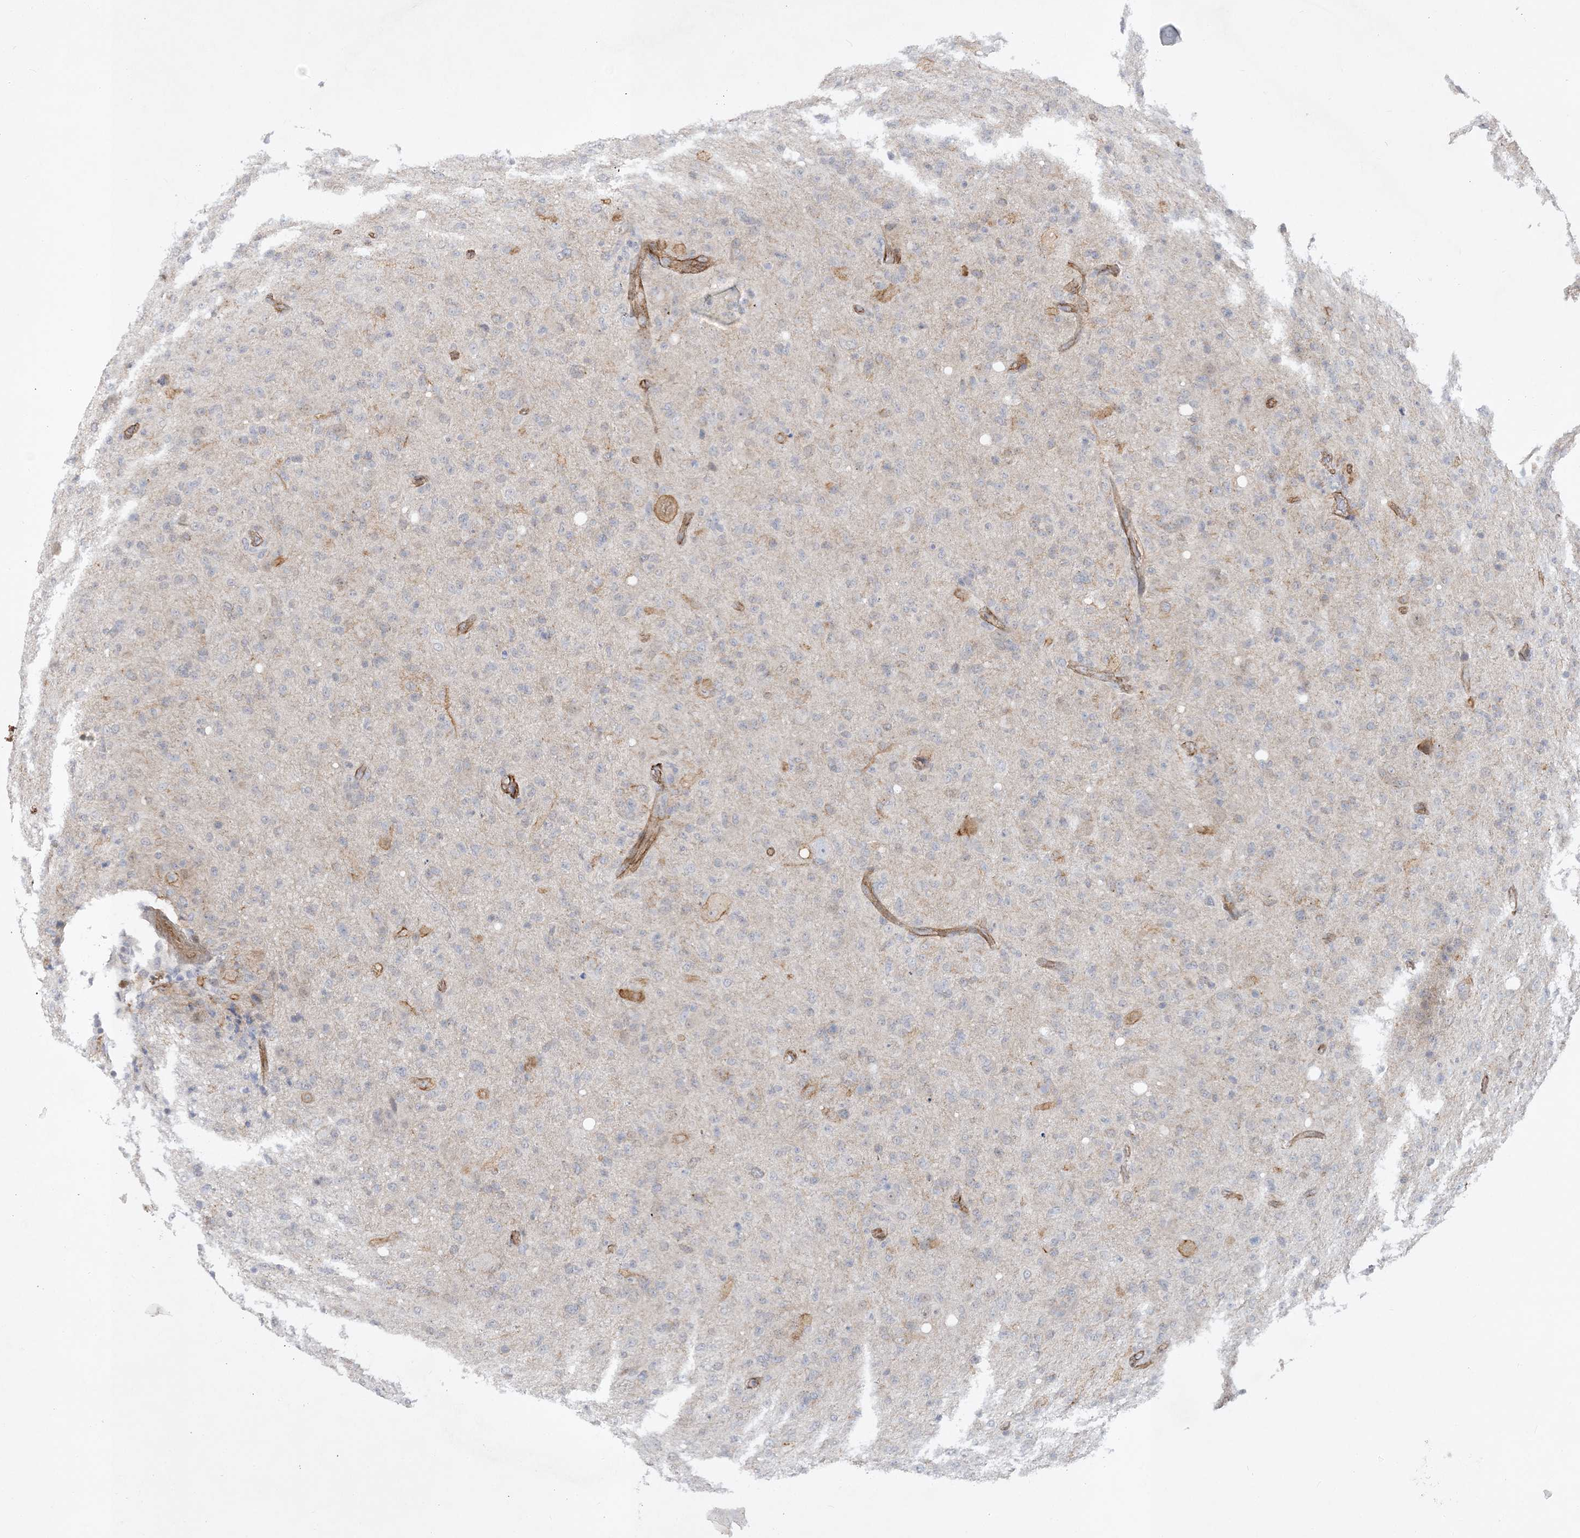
{"staining": {"intensity": "negative", "quantity": "none", "location": "none"}, "tissue": "glioma", "cell_type": "Tumor cells", "image_type": "cancer", "snomed": [{"axis": "morphology", "description": "Glioma, malignant, High grade"}, {"axis": "topography", "description": "Brain"}], "caption": "This is an immunohistochemistry (IHC) histopathology image of human malignant high-grade glioma. There is no staining in tumor cells.", "gene": "RAI14", "patient": {"sex": "female", "age": 57}}